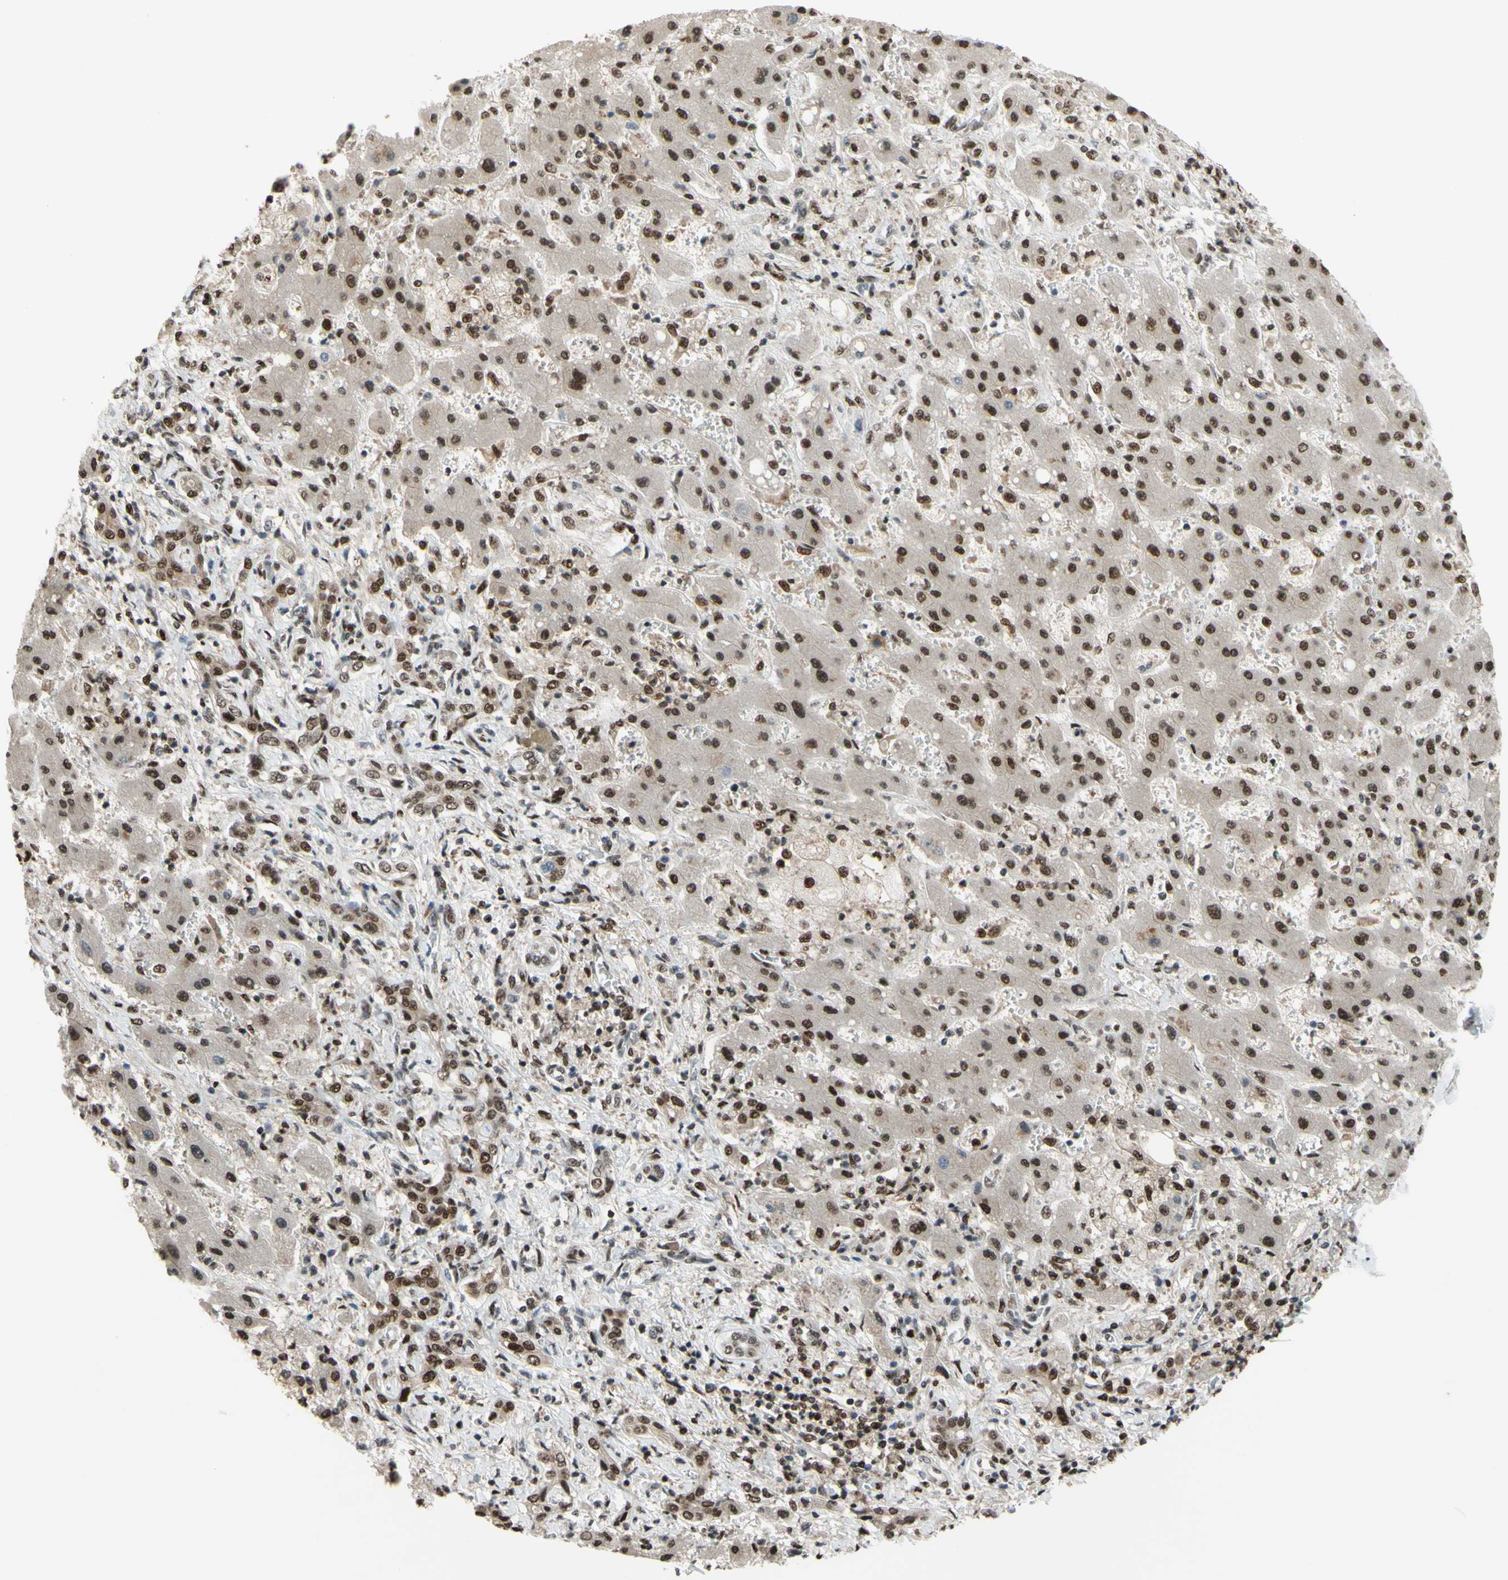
{"staining": {"intensity": "strong", "quantity": "25%-75%", "location": "cytoplasmic/membranous,nuclear"}, "tissue": "liver cancer", "cell_type": "Tumor cells", "image_type": "cancer", "snomed": [{"axis": "morphology", "description": "Cholangiocarcinoma"}, {"axis": "topography", "description": "Liver"}], "caption": "IHC histopathology image of neoplastic tissue: cholangiocarcinoma (liver) stained using immunohistochemistry (IHC) exhibits high levels of strong protein expression localized specifically in the cytoplasmic/membranous and nuclear of tumor cells, appearing as a cytoplasmic/membranous and nuclear brown color.", "gene": "FKBP5", "patient": {"sex": "male", "age": 50}}